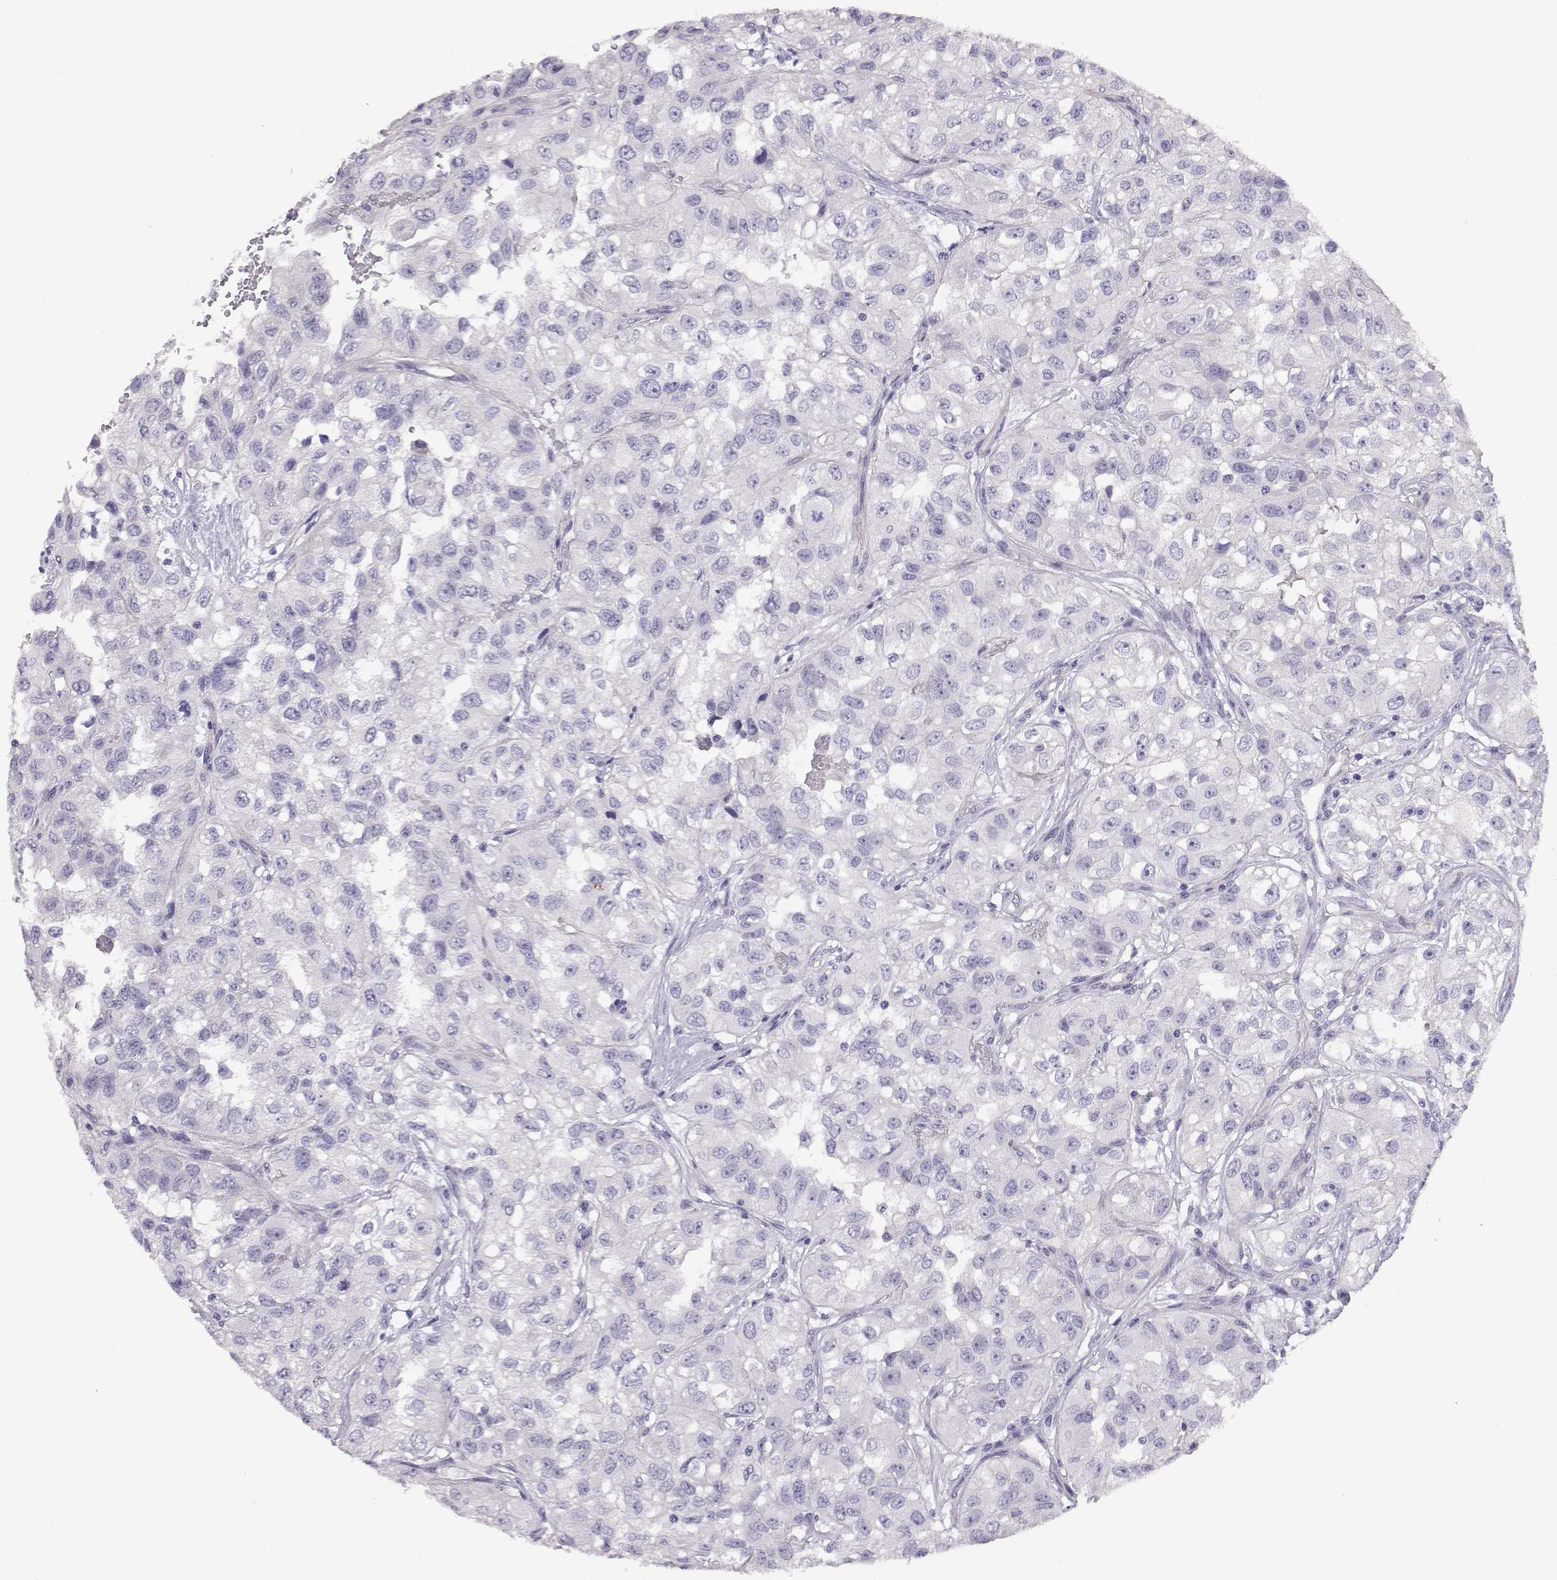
{"staining": {"intensity": "negative", "quantity": "none", "location": "none"}, "tissue": "renal cancer", "cell_type": "Tumor cells", "image_type": "cancer", "snomed": [{"axis": "morphology", "description": "Adenocarcinoma, NOS"}, {"axis": "topography", "description": "Kidney"}], "caption": "DAB immunohistochemical staining of renal cancer (adenocarcinoma) reveals no significant positivity in tumor cells.", "gene": "ENDOU", "patient": {"sex": "male", "age": 64}}